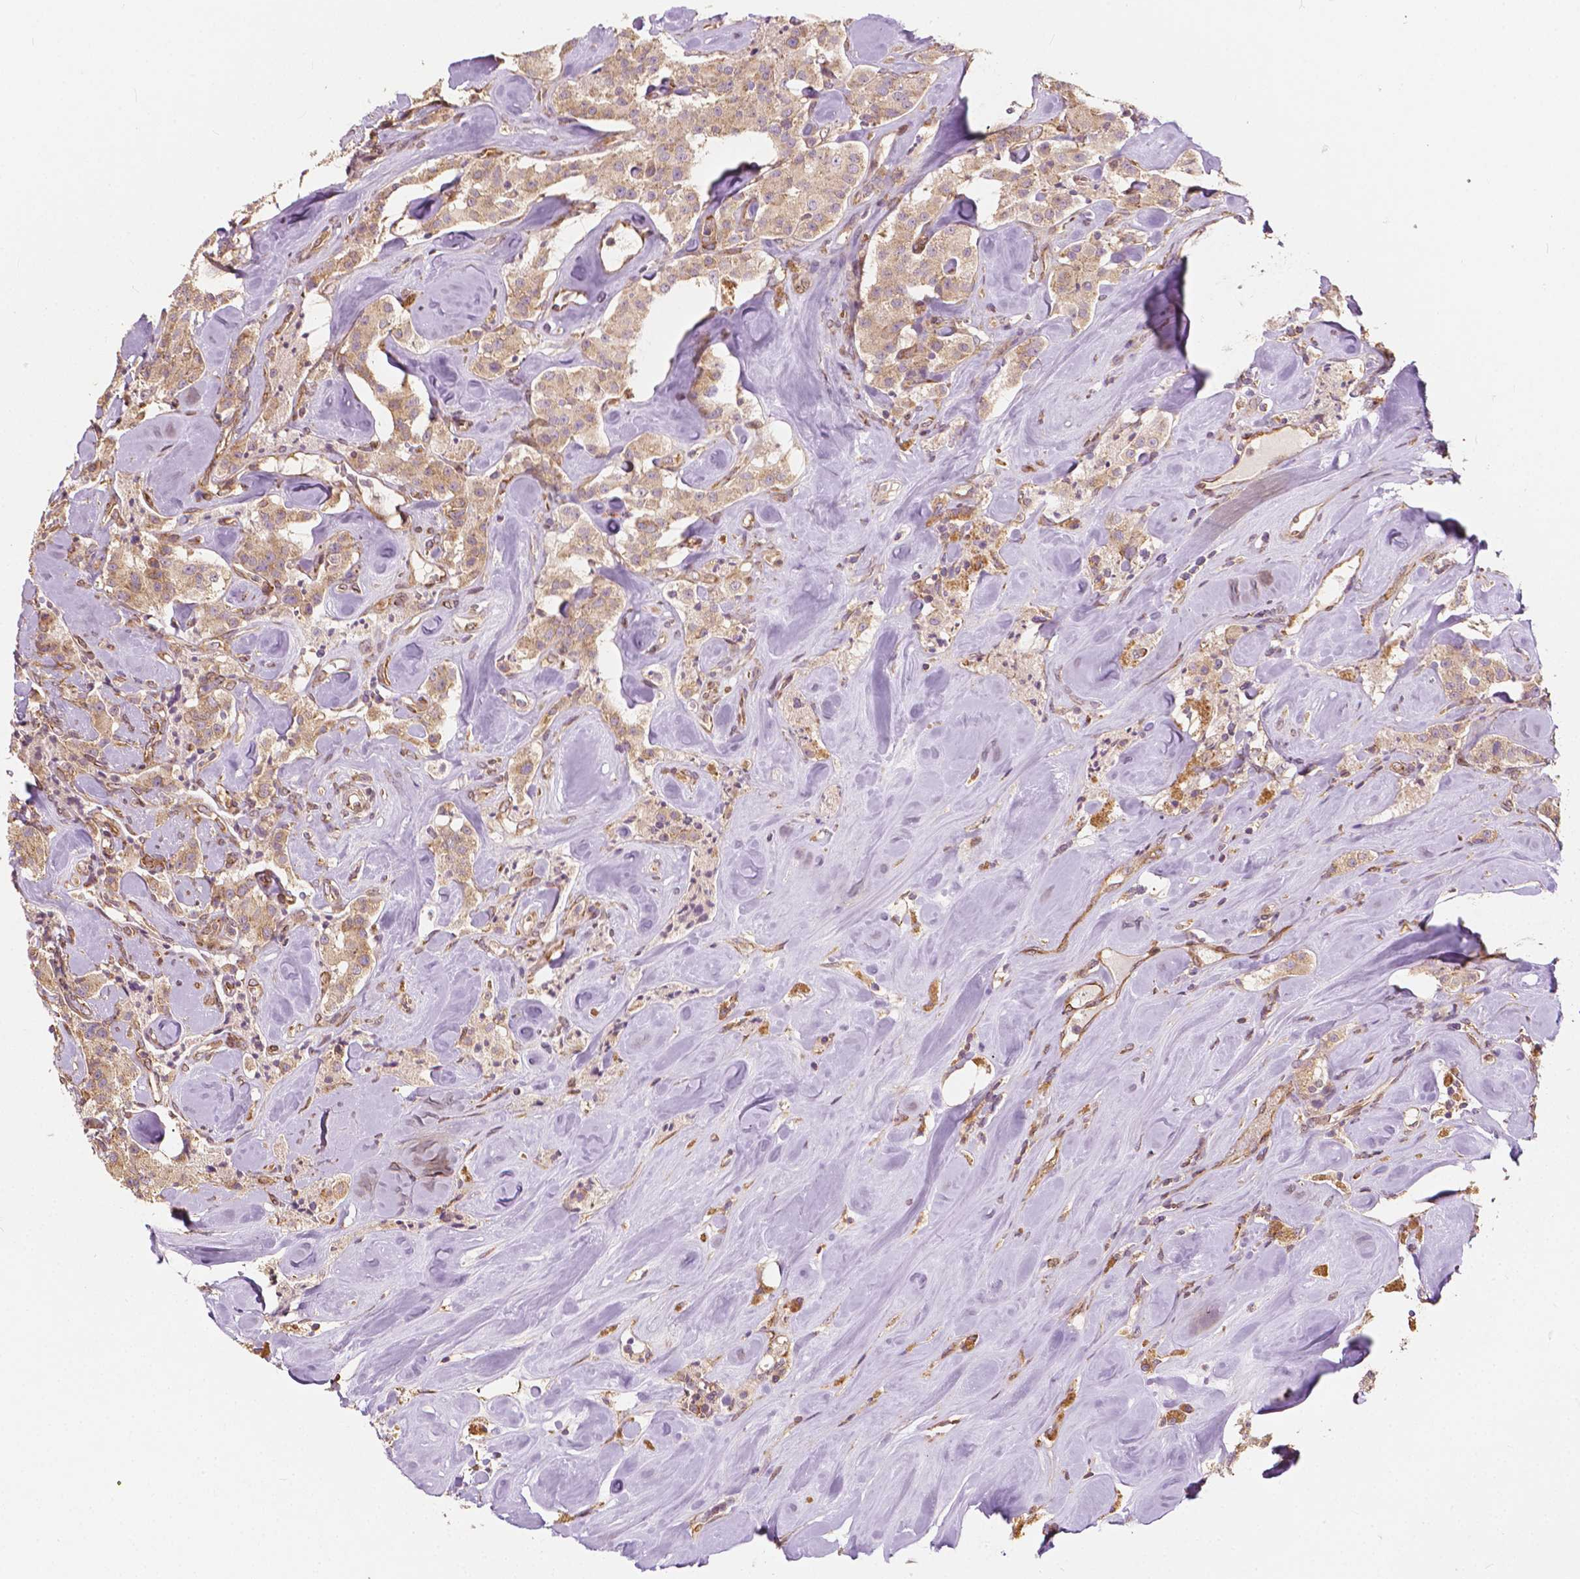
{"staining": {"intensity": "moderate", "quantity": ">75%", "location": "cytoplasmic/membranous"}, "tissue": "carcinoid", "cell_type": "Tumor cells", "image_type": "cancer", "snomed": [{"axis": "morphology", "description": "Carcinoid, malignant, NOS"}, {"axis": "topography", "description": "Pancreas"}], "caption": "Carcinoid stained with IHC exhibits moderate cytoplasmic/membranous positivity in about >75% of tumor cells.", "gene": "G3BP1", "patient": {"sex": "male", "age": 41}}